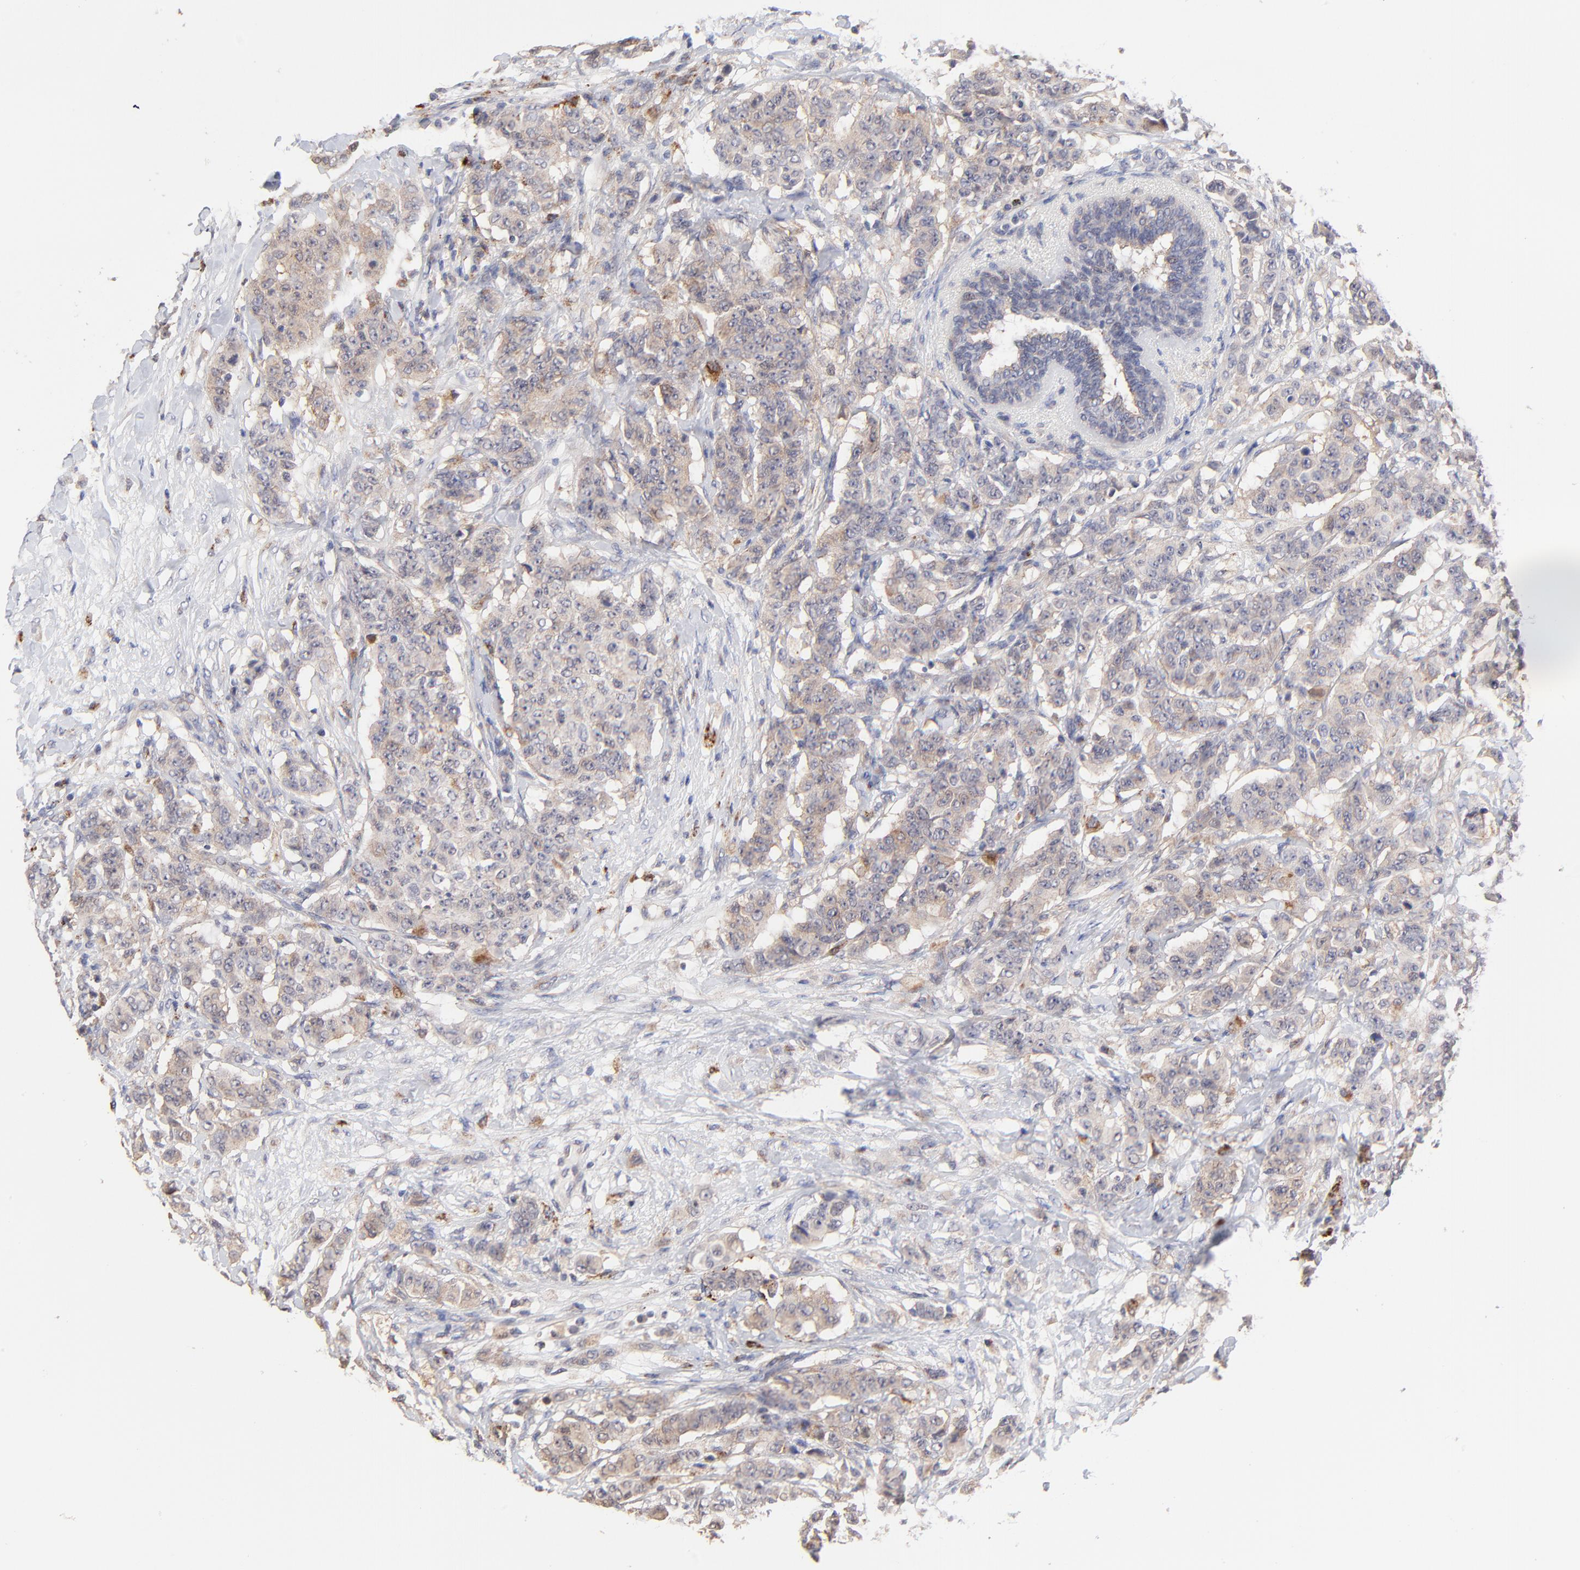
{"staining": {"intensity": "weak", "quantity": "25%-75%", "location": "cytoplasmic/membranous"}, "tissue": "breast cancer", "cell_type": "Tumor cells", "image_type": "cancer", "snomed": [{"axis": "morphology", "description": "Duct carcinoma"}, {"axis": "topography", "description": "Breast"}], "caption": "Breast cancer (infiltrating ductal carcinoma) was stained to show a protein in brown. There is low levels of weak cytoplasmic/membranous staining in about 25%-75% of tumor cells. The staining is performed using DAB brown chromogen to label protein expression. The nuclei are counter-stained blue using hematoxylin.", "gene": "PDE4B", "patient": {"sex": "female", "age": 40}}